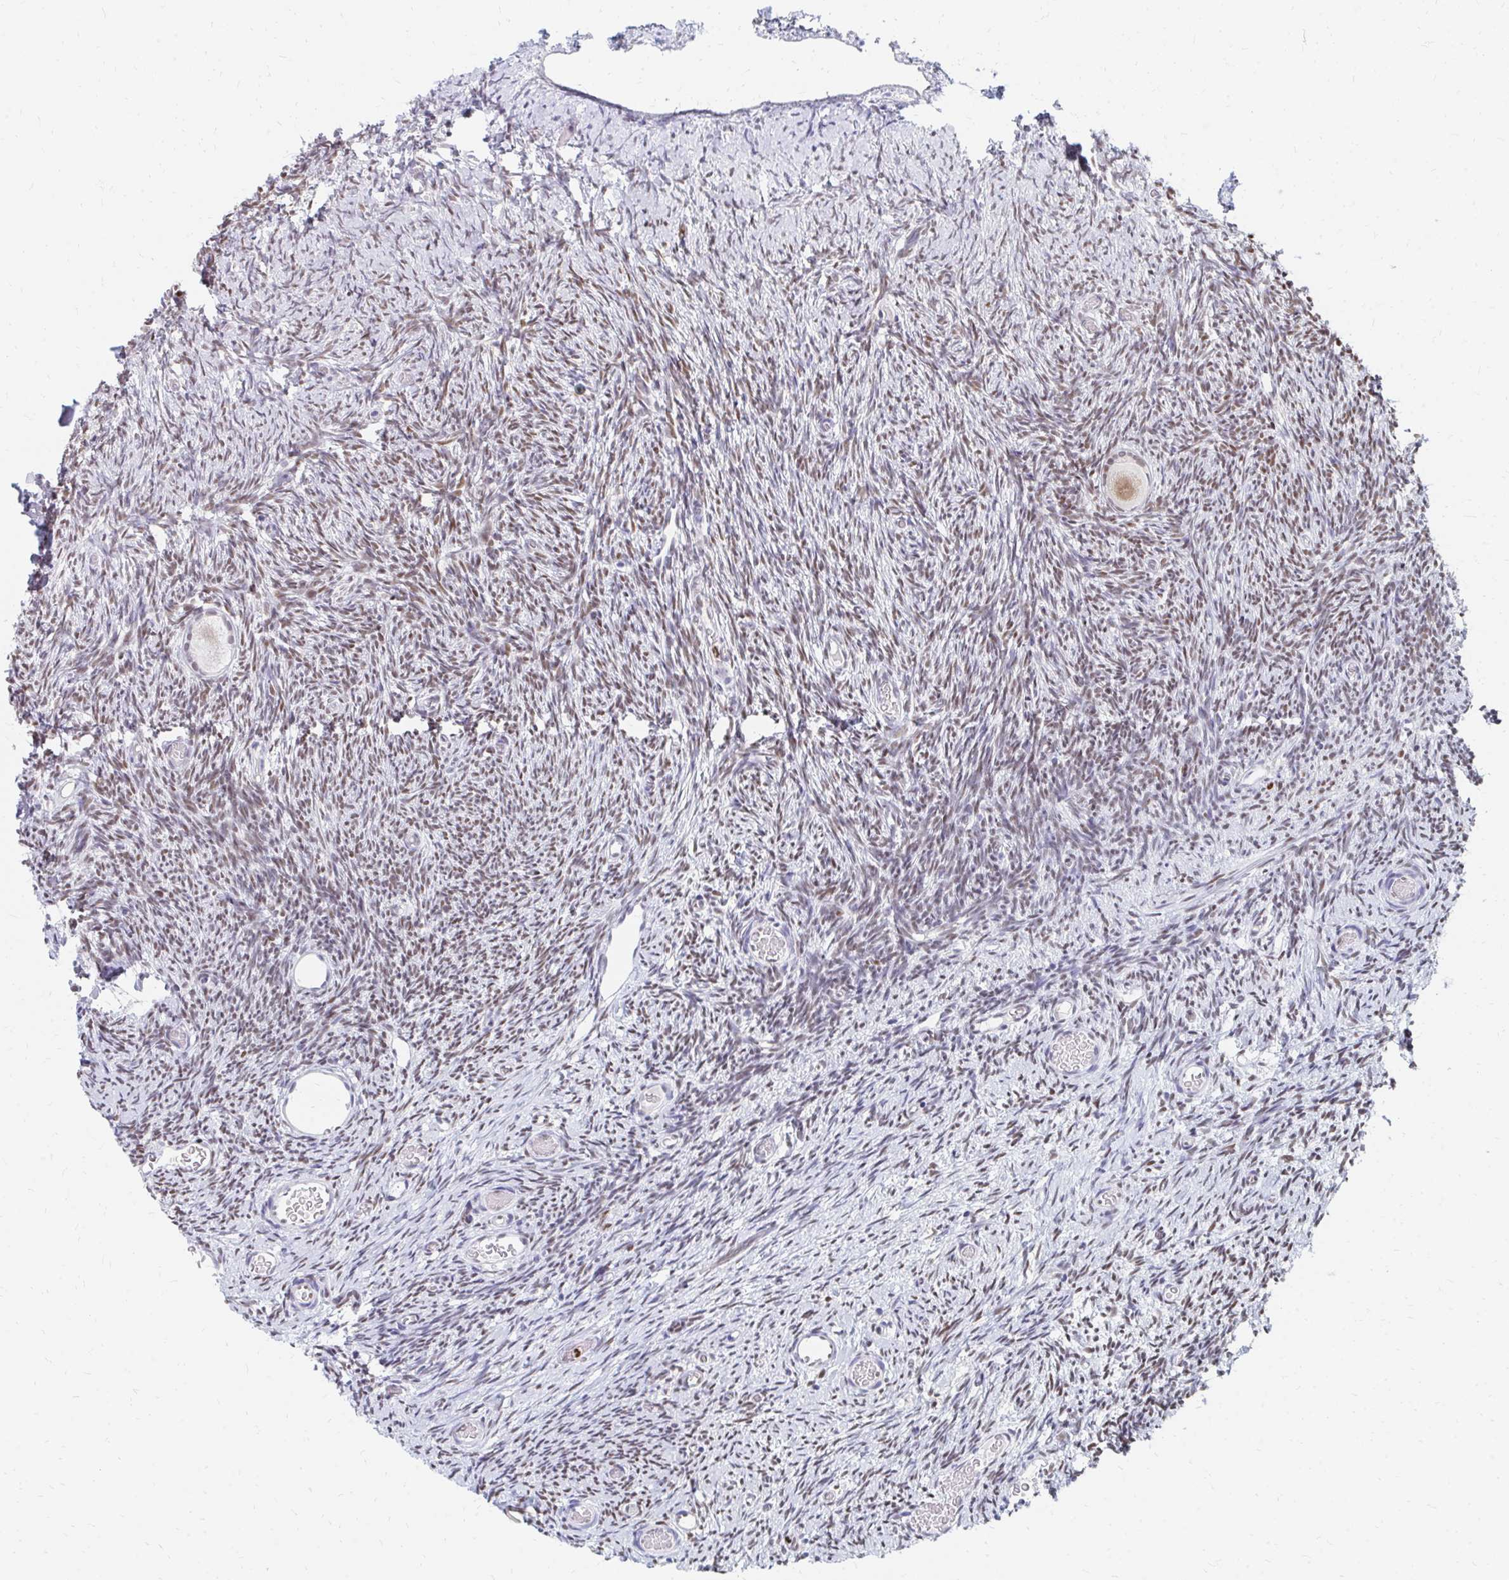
{"staining": {"intensity": "moderate", "quantity": ">75%", "location": "nuclear"}, "tissue": "ovary", "cell_type": "Follicle cells", "image_type": "normal", "snomed": [{"axis": "morphology", "description": "Normal tissue, NOS"}, {"axis": "topography", "description": "Ovary"}], "caption": "Protein staining reveals moderate nuclear staining in approximately >75% of follicle cells in unremarkable ovary. The staining was performed using DAB (3,3'-diaminobenzidine), with brown indicating positive protein expression. Nuclei are stained blue with hematoxylin.", "gene": "PLK3", "patient": {"sex": "female", "age": 39}}